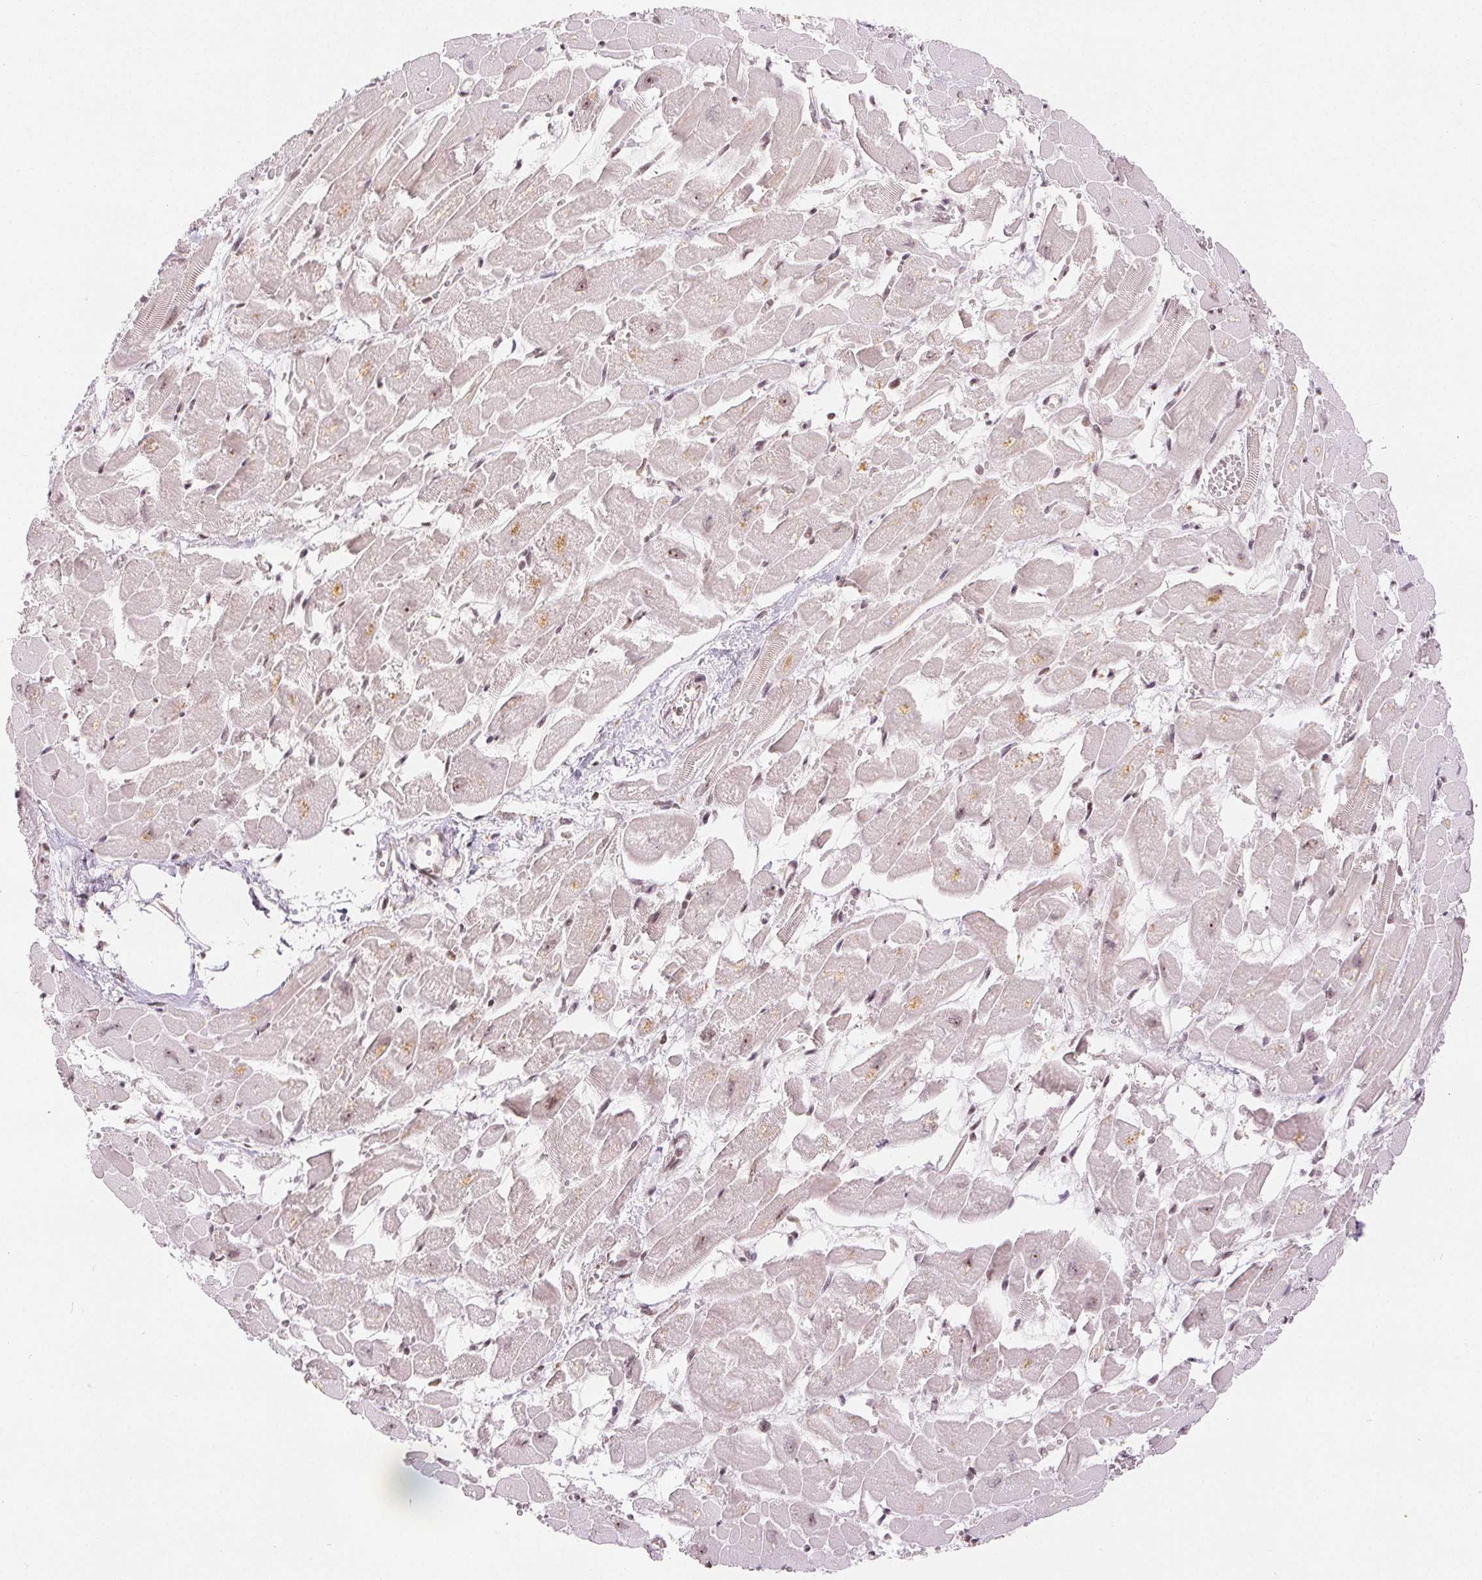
{"staining": {"intensity": "weak", "quantity": ">75%", "location": "nuclear"}, "tissue": "heart muscle", "cell_type": "Cardiomyocytes", "image_type": "normal", "snomed": [{"axis": "morphology", "description": "Normal tissue, NOS"}, {"axis": "topography", "description": "Heart"}], "caption": "The immunohistochemical stain highlights weak nuclear expression in cardiomyocytes of normal heart muscle. (DAB IHC with brightfield microscopy, high magnification).", "gene": "DEK", "patient": {"sex": "female", "age": 52}}